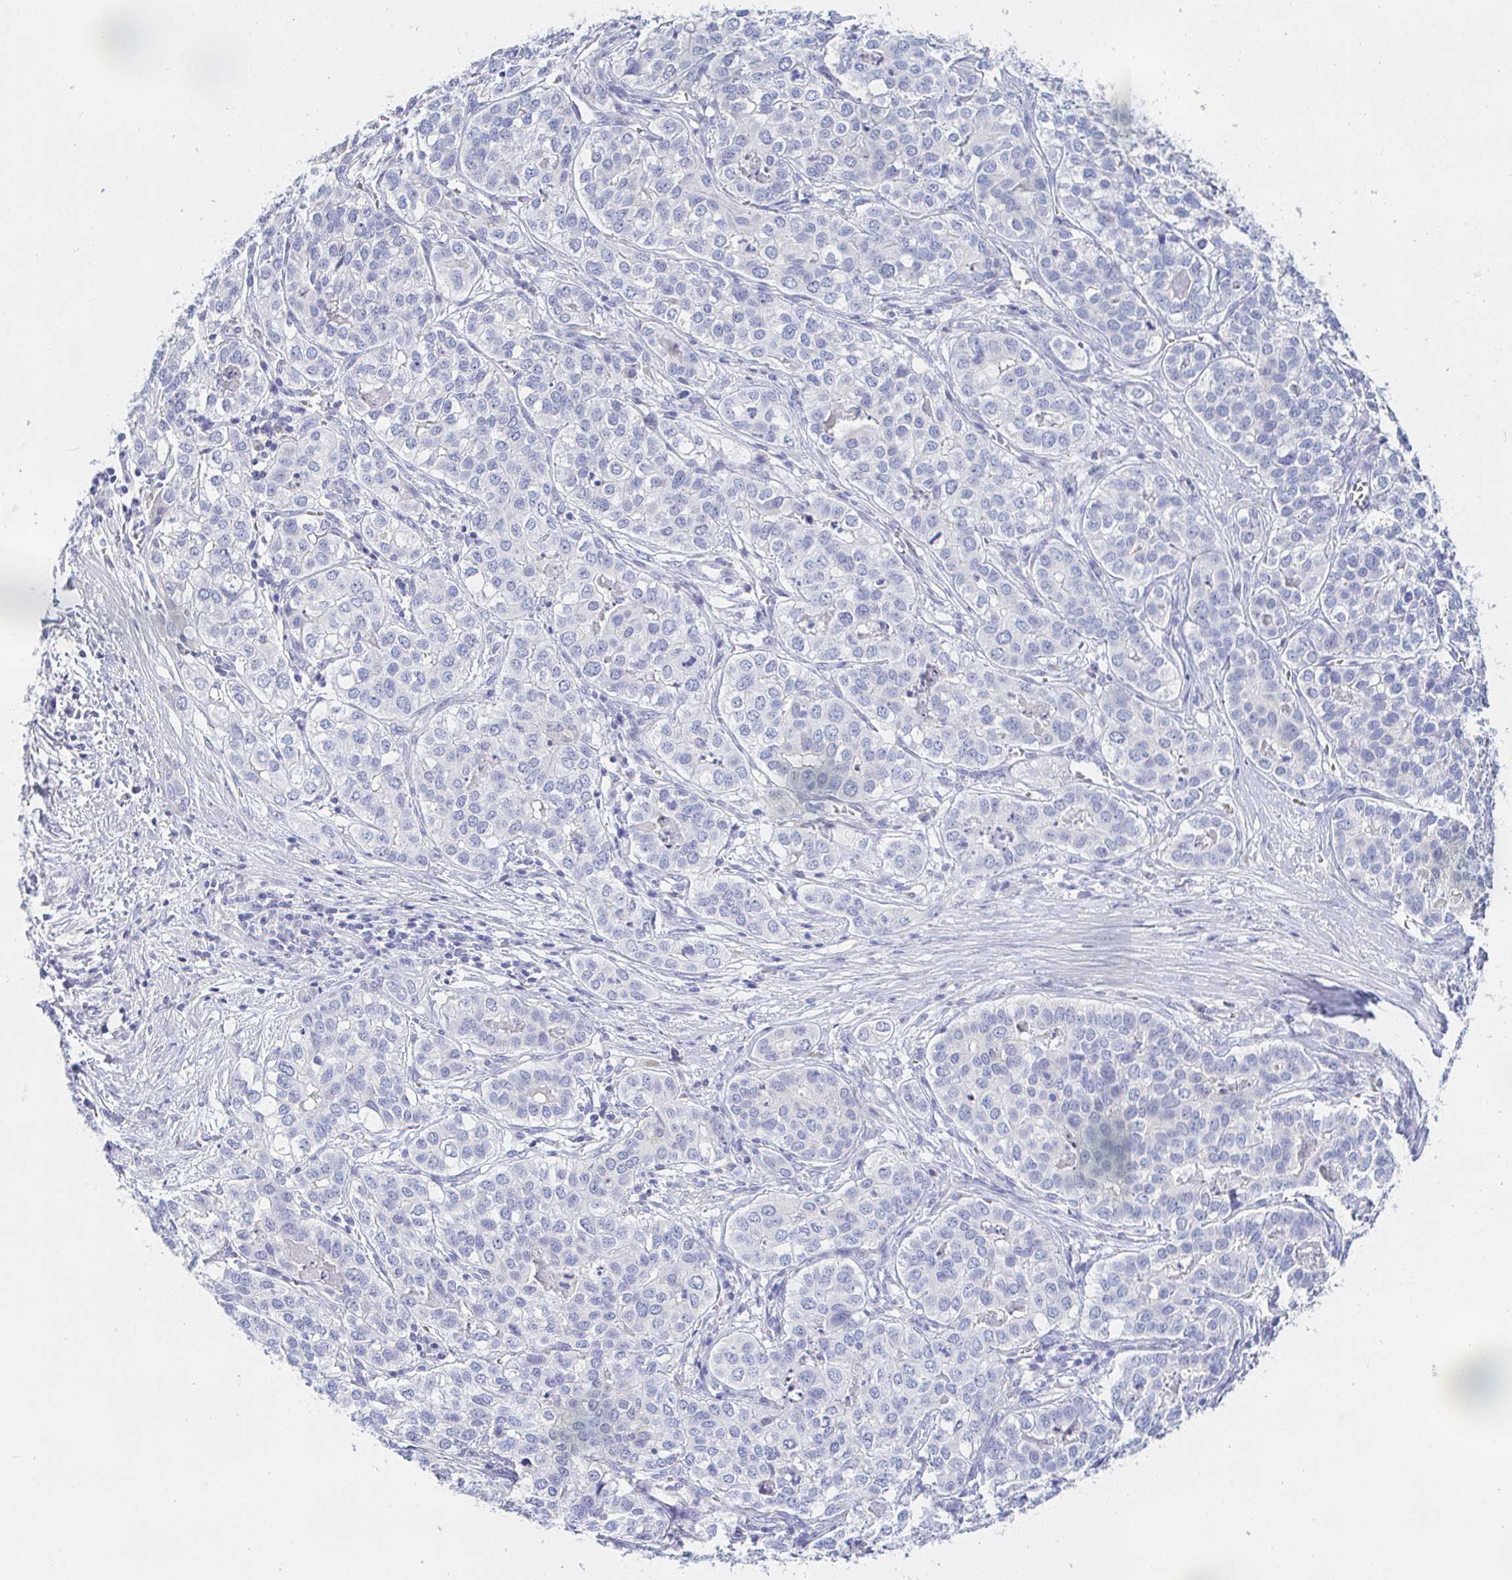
{"staining": {"intensity": "negative", "quantity": "none", "location": "none"}, "tissue": "liver cancer", "cell_type": "Tumor cells", "image_type": "cancer", "snomed": [{"axis": "morphology", "description": "Cholangiocarcinoma"}, {"axis": "topography", "description": "Liver"}], "caption": "A histopathology image of liver cancer stained for a protein reveals no brown staining in tumor cells.", "gene": "PDE6B", "patient": {"sex": "male", "age": 56}}